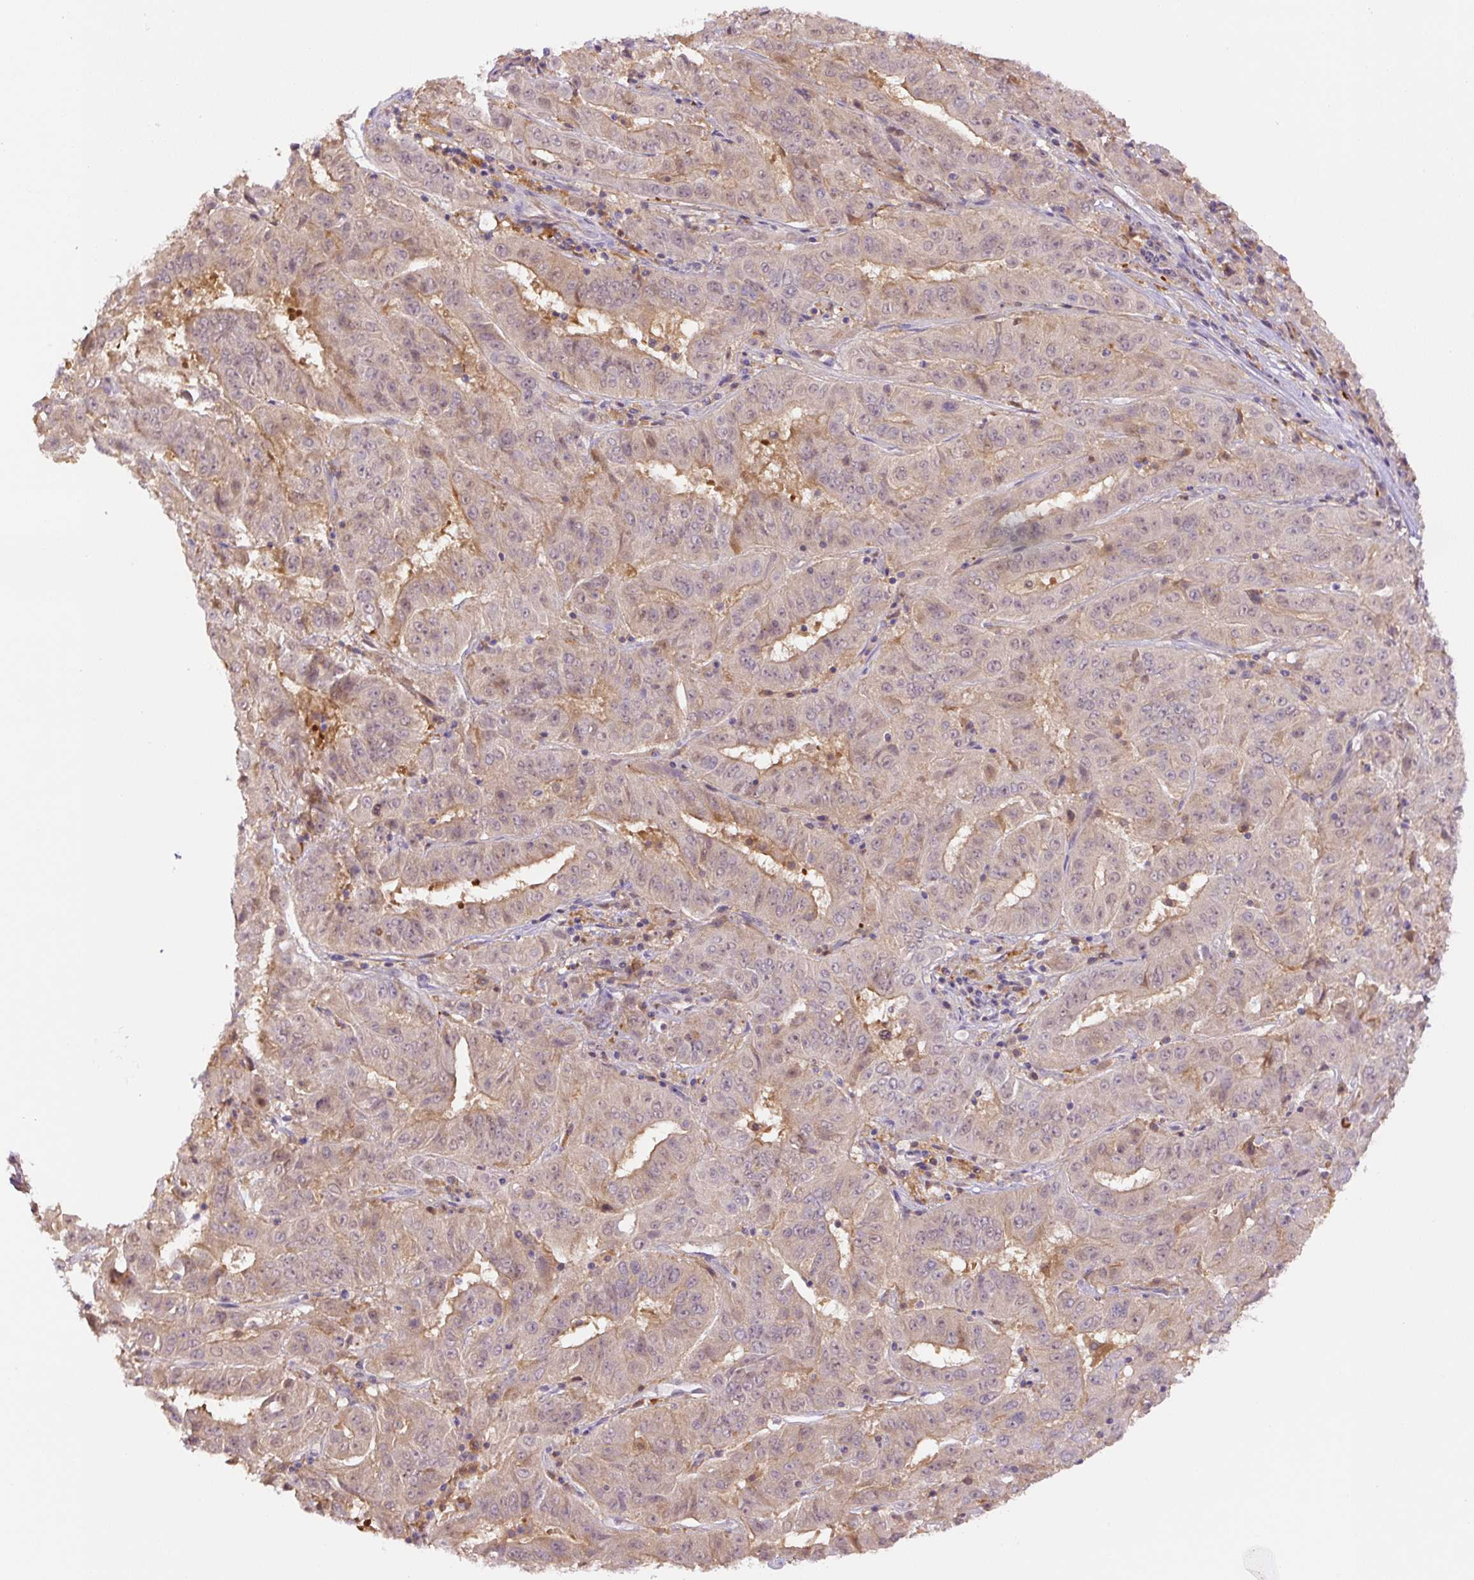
{"staining": {"intensity": "weak", "quantity": "<25%", "location": "cytoplasmic/membranous"}, "tissue": "pancreatic cancer", "cell_type": "Tumor cells", "image_type": "cancer", "snomed": [{"axis": "morphology", "description": "Adenocarcinoma, NOS"}, {"axis": "topography", "description": "Pancreas"}], "caption": "Immunohistochemistry (IHC) of pancreatic cancer (adenocarcinoma) demonstrates no staining in tumor cells.", "gene": "SPSB2", "patient": {"sex": "male", "age": 63}}